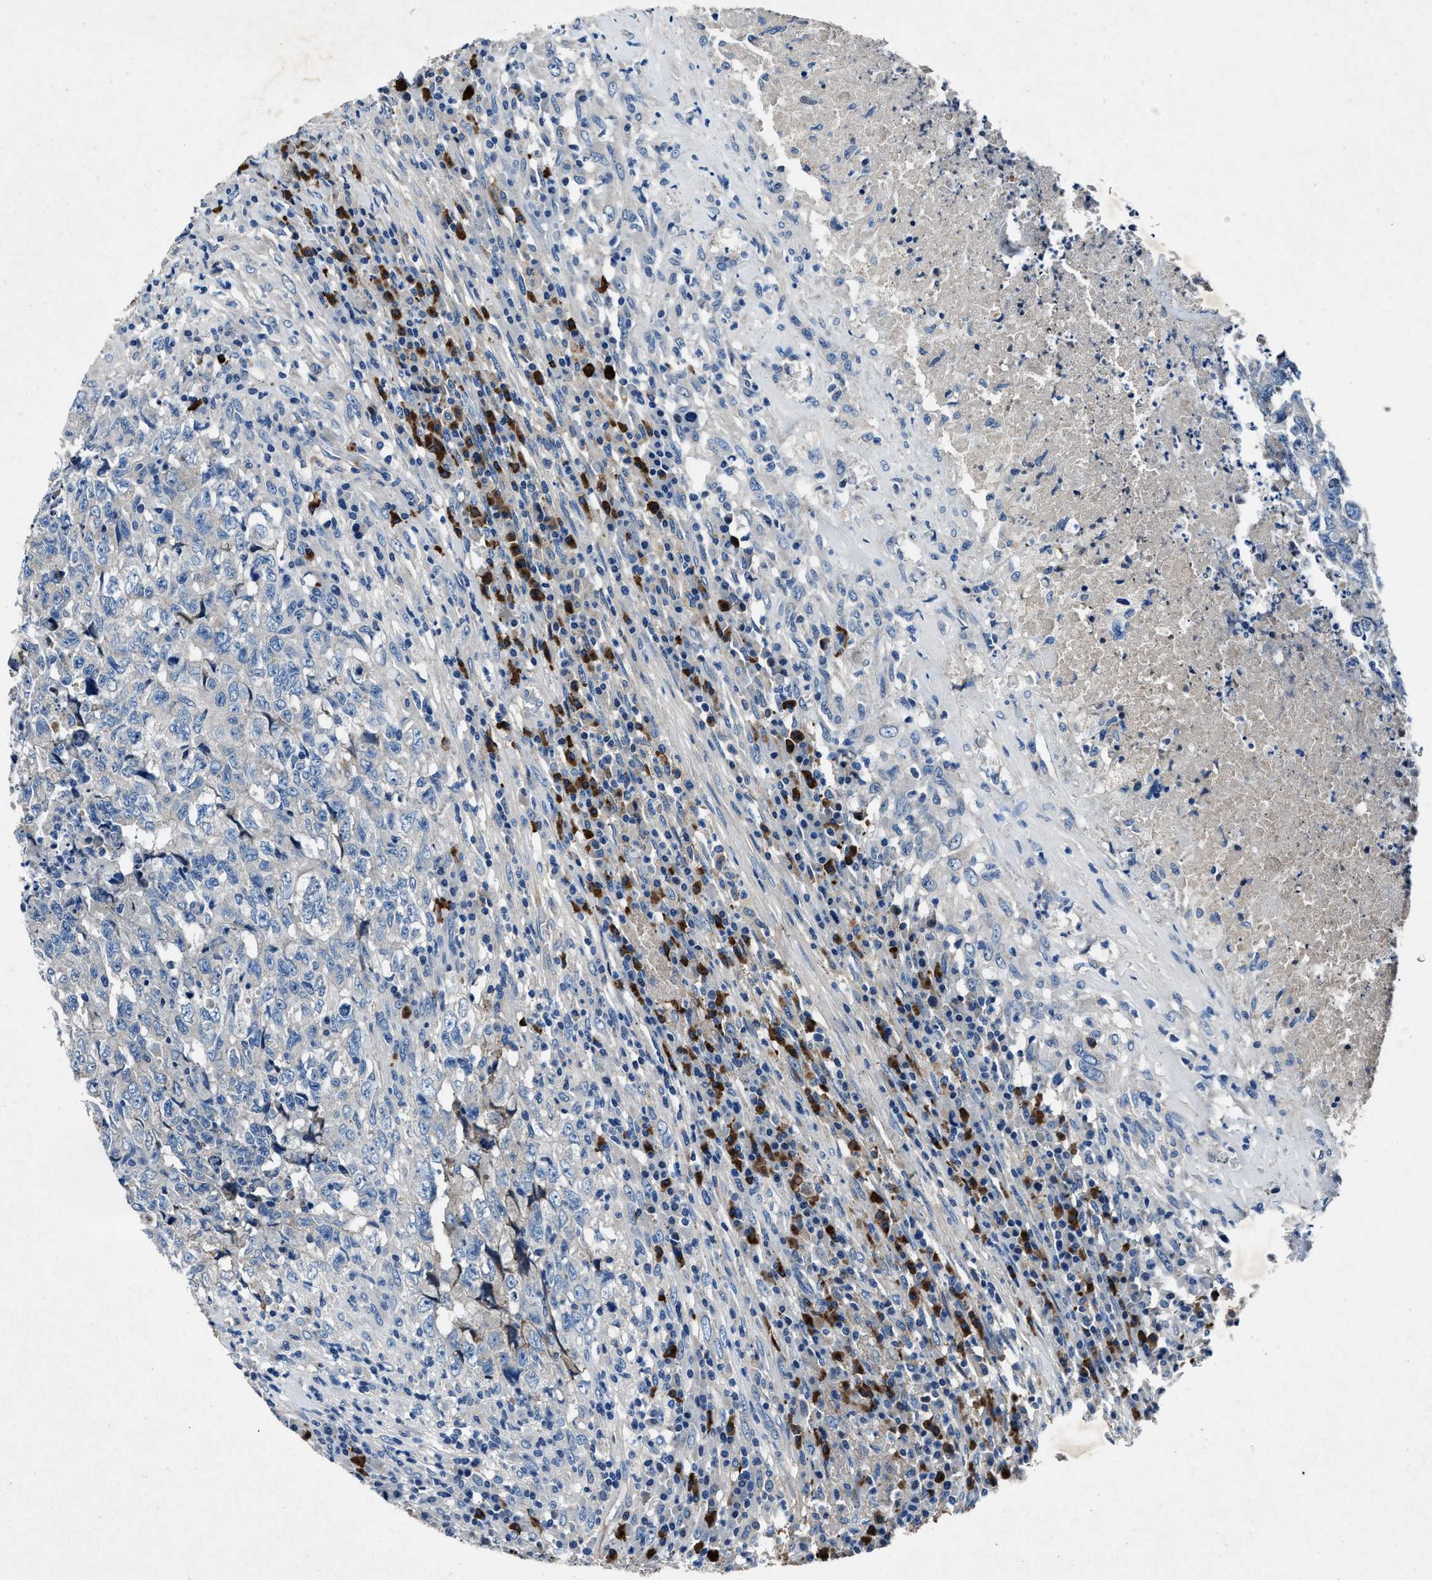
{"staining": {"intensity": "negative", "quantity": "none", "location": "none"}, "tissue": "testis cancer", "cell_type": "Tumor cells", "image_type": "cancer", "snomed": [{"axis": "morphology", "description": "Necrosis, NOS"}, {"axis": "morphology", "description": "Carcinoma, Embryonal, NOS"}, {"axis": "topography", "description": "Testis"}], "caption": "Testis cancer (embryonal carcinoma) stained for a protein using immunohistochemistry (IHC) shows no positivity tumor cells.", "gene": "NACAD", "patient": {"sex": "male", "age": 19}}